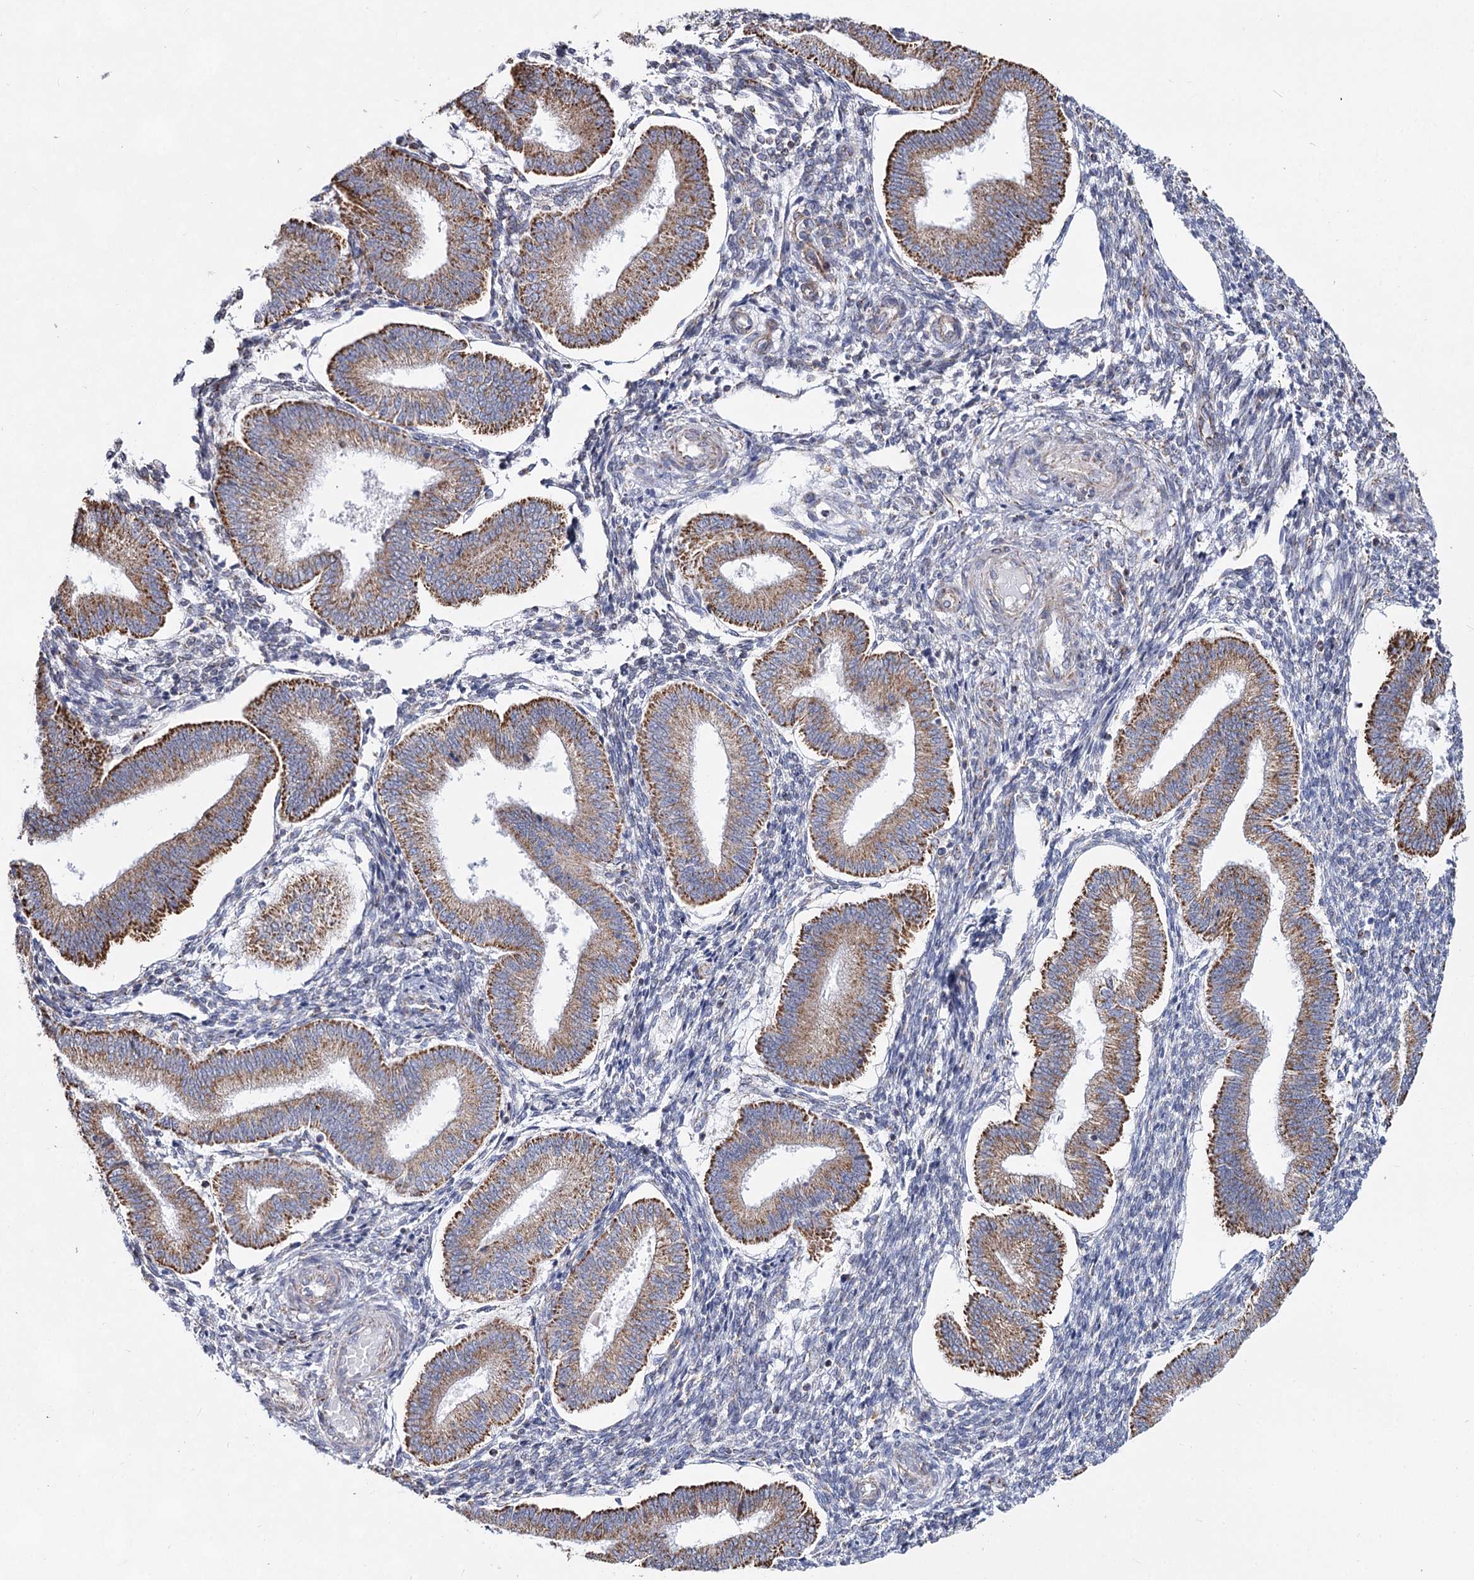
{"staining": {"intensity": "negative", "quantity": "none", "location": "none"}, "tissue": "endometrium", "cell_type": "Cells in endometrial stroma", "image_type": "normal", "snomed": [{"axis": "morphology", "description": "Normal tissue, NOS"}, {"axis": "topography", "description": "Endometrium"}], "caption": "Immunohistochemistry image of normal human endometrium stained for a protein (brown), which displays no positivity in cells in endometrial stroma.", "gene": "CCDC73", "patient": {"sex": "female", "age": 39}}